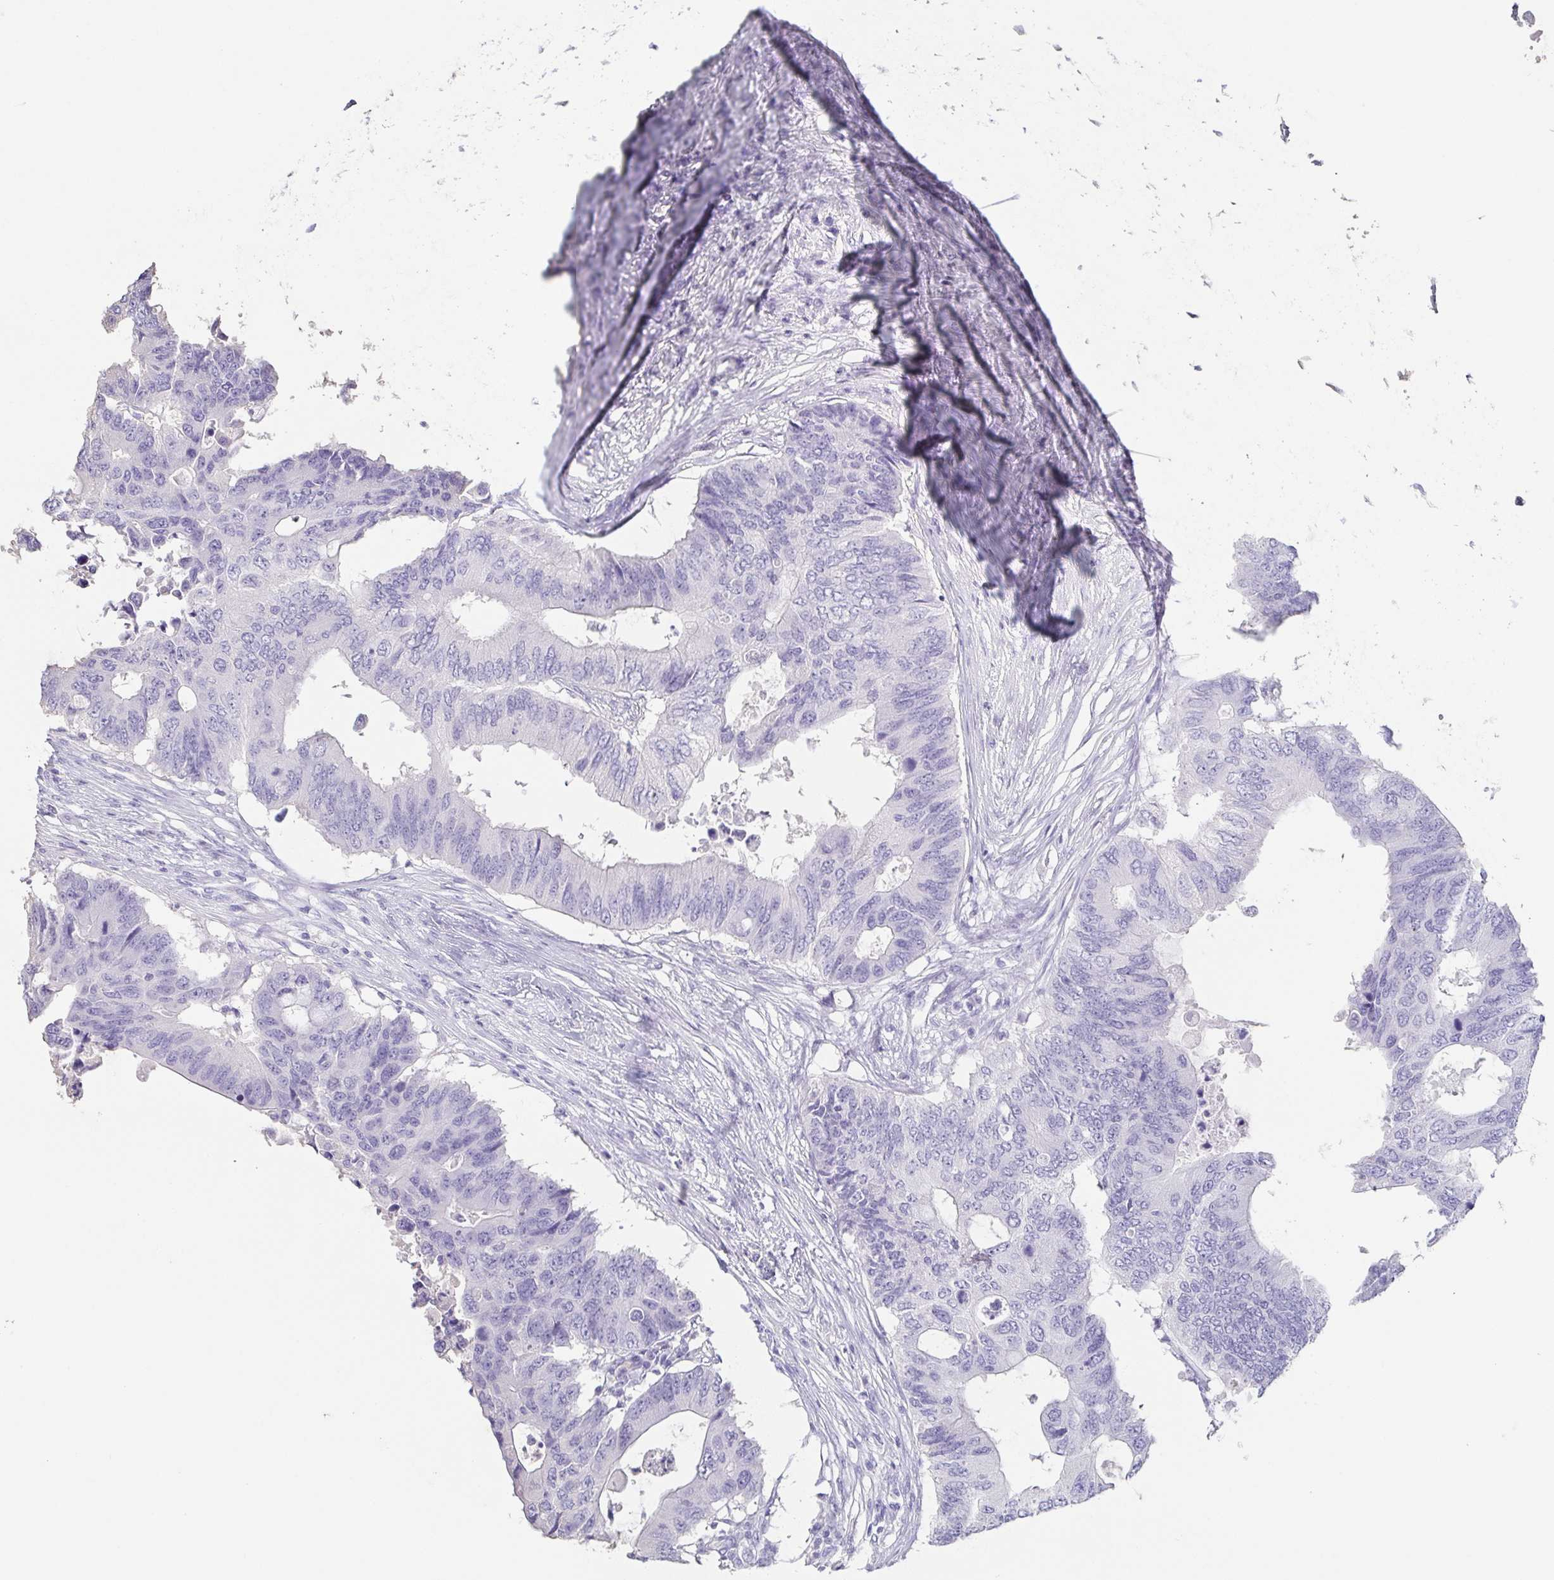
{"staining": {"intensity": "negative", "quantity": "none", "location": "none"}, "tissue": "colorectal cancer", "cell_type": "Tumor cells", "image_type": "cancer", "snomed": [{"axis": "morphology", "description": "Adenocarcinoma, NOS"}, {"axis": "topography", "description": "Colon"}], "caption": "High power microscopy micrograph of an immunohistochemistry histopathology image of colorectal cancer (adenocarcinoma), revealing no significant positivity in tumor cells.", "gene": "BPIFA2", "patient": {"sex": "male", "age": 71}}